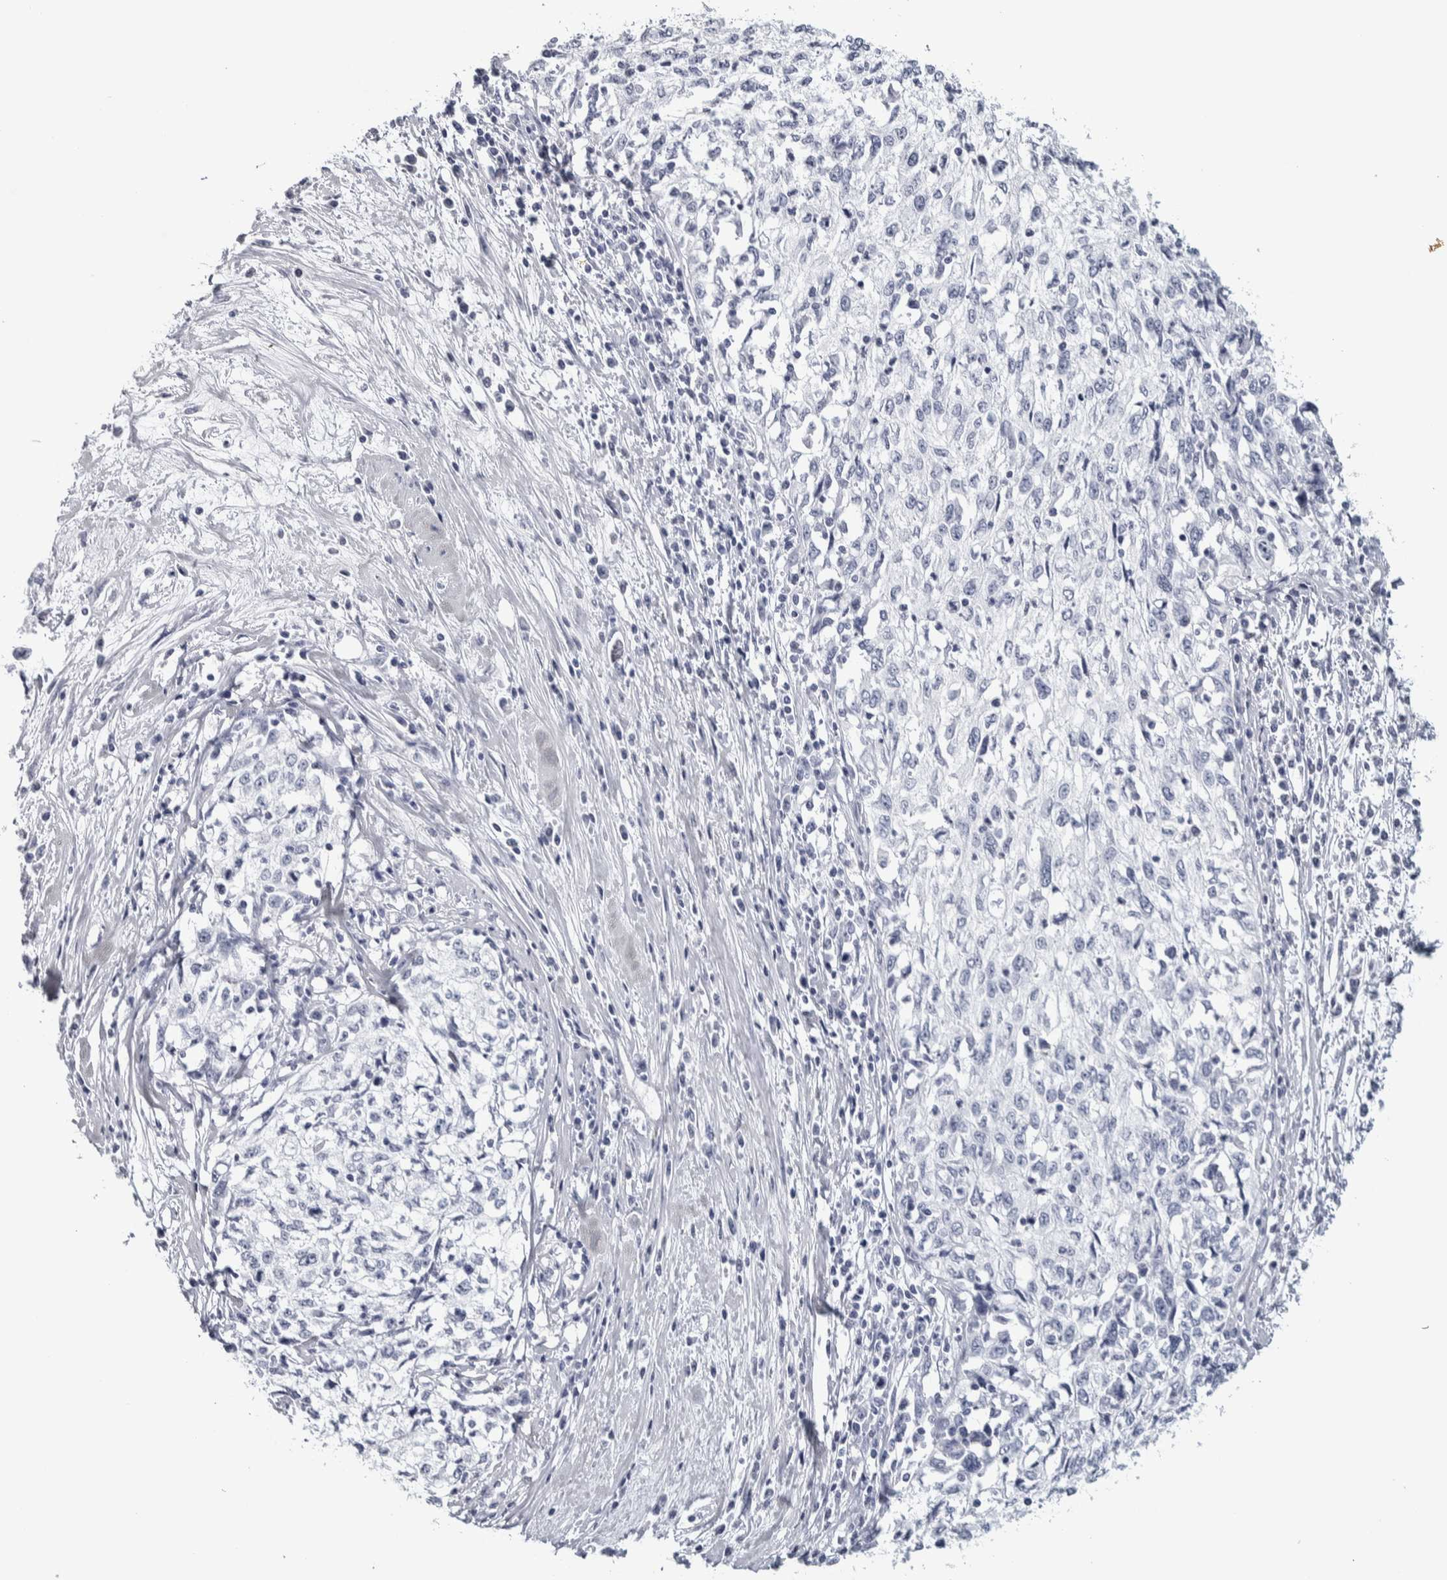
{"staining": {"intensity": "negative", "quantity": "none", "location": "none"}, "tissue": "cervical cancer", "cell_type": "Tumor cells", "image_type": "cancer", "snomed": [{"axis": "morphology", "description": "Squamous cell carcinoma, NOS"}, {"axis": "topography", "description": "Cervix"}], "caption": "Immunohistochemistry of human squamous cell carcinoma (cervical) exhibits no positivity in tumor cells.", "gene": "NECAB1", "patient": {"sex": "female", "age": 57}}